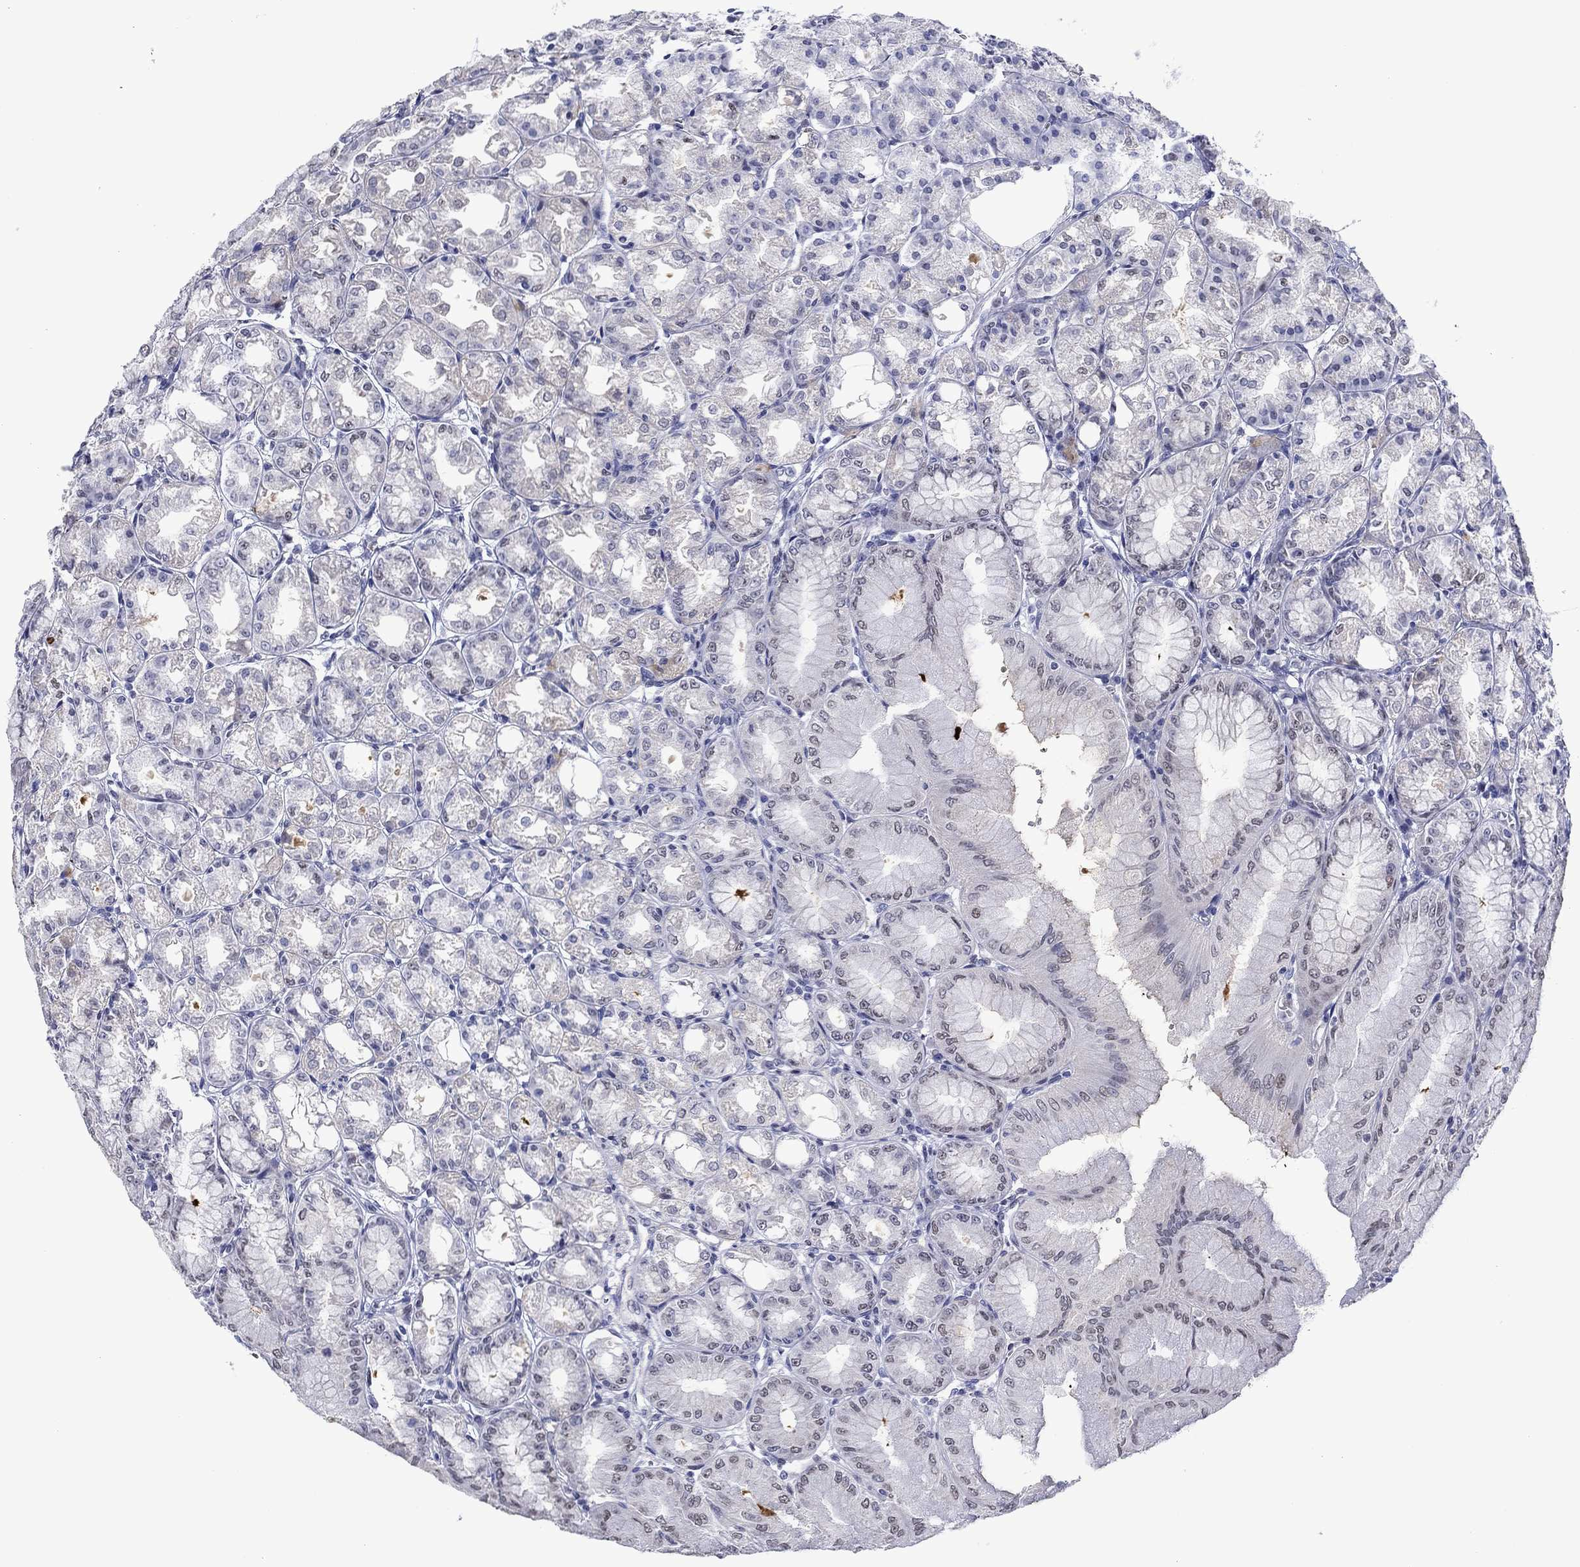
{"staining": {"intensity": "weak", "quantity": "<25%", "location": "cytoplasmic/membranous"}, "tissue": "stomach", "cell_type": "Glandular cells", "image_type": "normal", "snomed": [{"axis": "morphology", "description": "Normal tissue, NOS"}, {"axis": "topography", "description": "Stomach, lower"}], "caption": "Glandular cells show no significant positivity in benign stomach. Nuclei are stained in blue.", "gene": "SVEP1", "patient": {"sex": "male", "age": 71}}